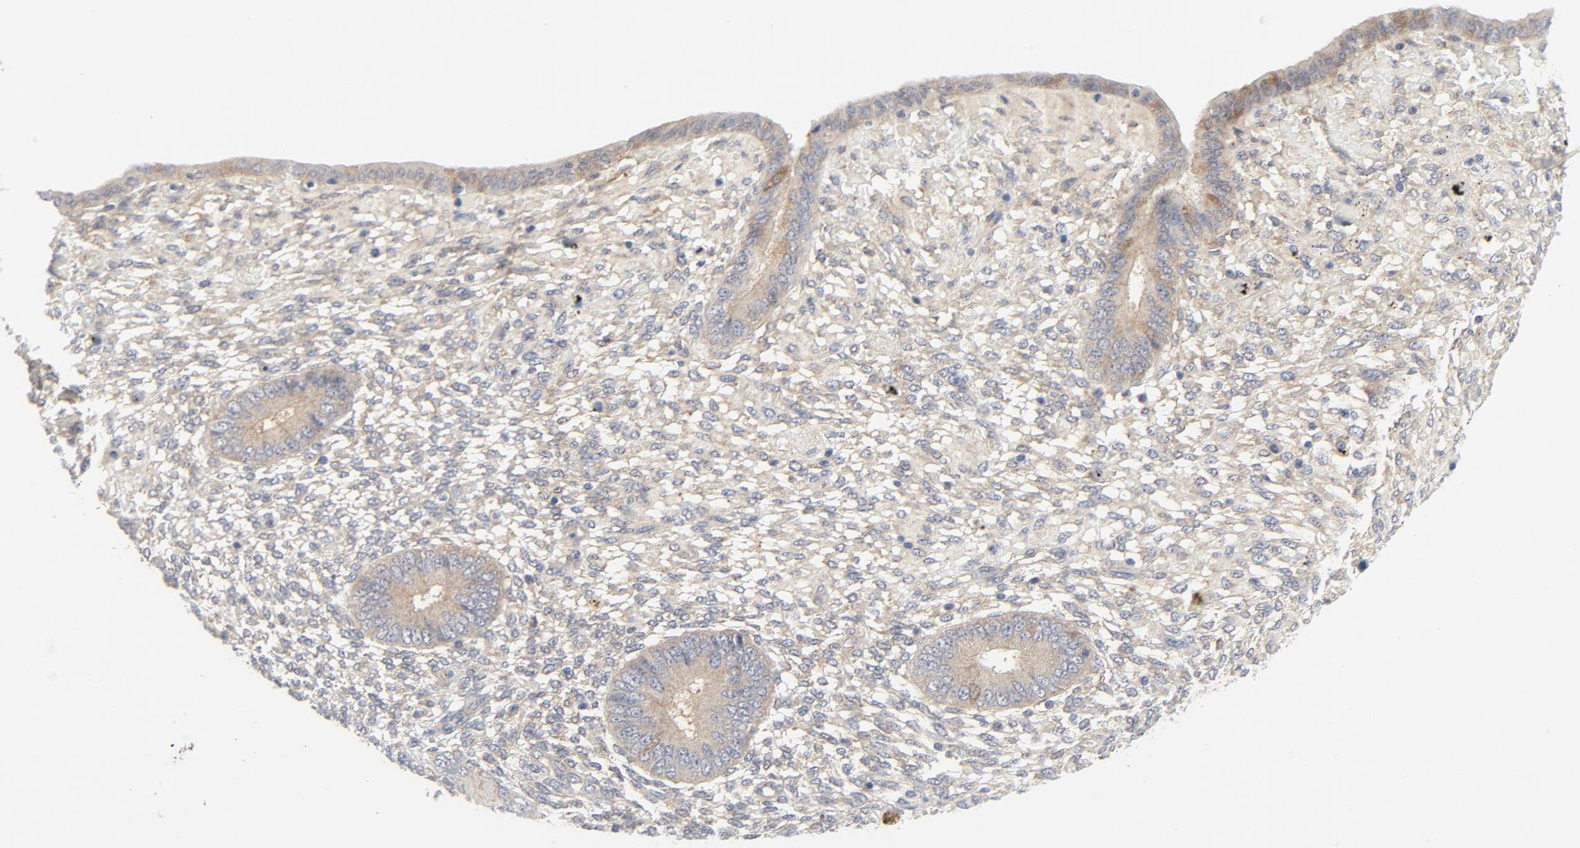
{"staining": {"intensity": "weak", "quantity": "25%-75%", "location": "cytoplasmic/membranous"}, "tissue": "endometrium", "cell_type": "Cells in endometrial stroma", "image_type": "normal", "snomed": [{"axis": "morphology", "description": "Normal tissue, NOS"}, {"axis": "topography", "description": "Endometrium"}], "caption": "Weak cytoplasmic/membranous positivity for a protein is present in about 25%-75% of cells in endometrial stroma of unremarkable endometrium using immunohistochemistry.", "gene": "BAD", "patient": {"sex": "female", "age": 42}}